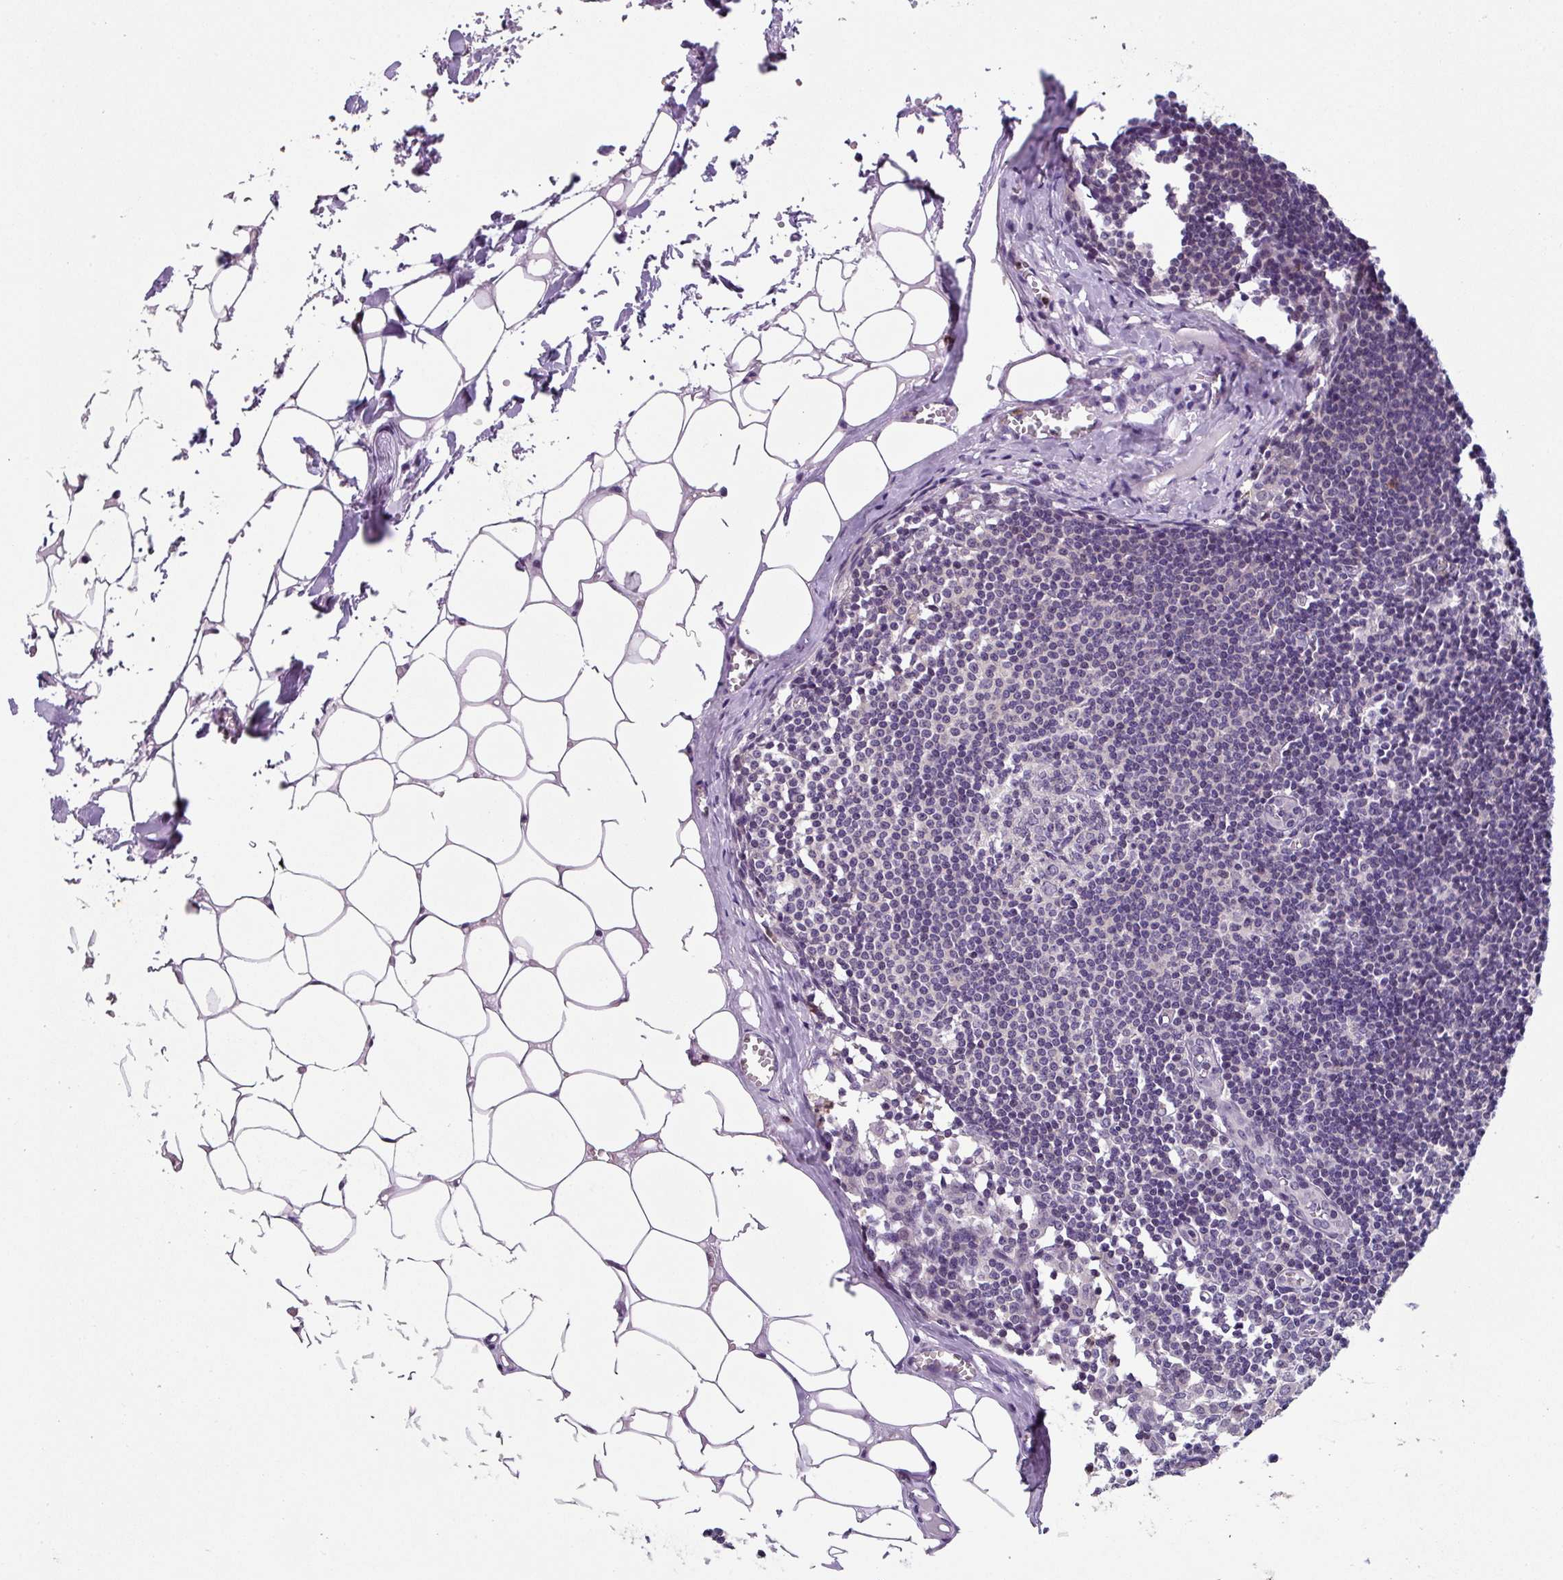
{"staining": {"intensity": "negative", "quantity": "none", "location": "none"}, "tissue": "lymph node", "cell_type": "Germinal center cells", "image_type": "normal", "snomed": [{"axis": "morphology", "description": "Normal tissue, NOS"}, {"axis": "topography", "description": "Lymph node"}], "caption": "The histopathology image shows no staining of germinal center cells in unremarkable lymph node.", "gene": "ZFP3", "patient": {"sex": "female", "age": 42}}